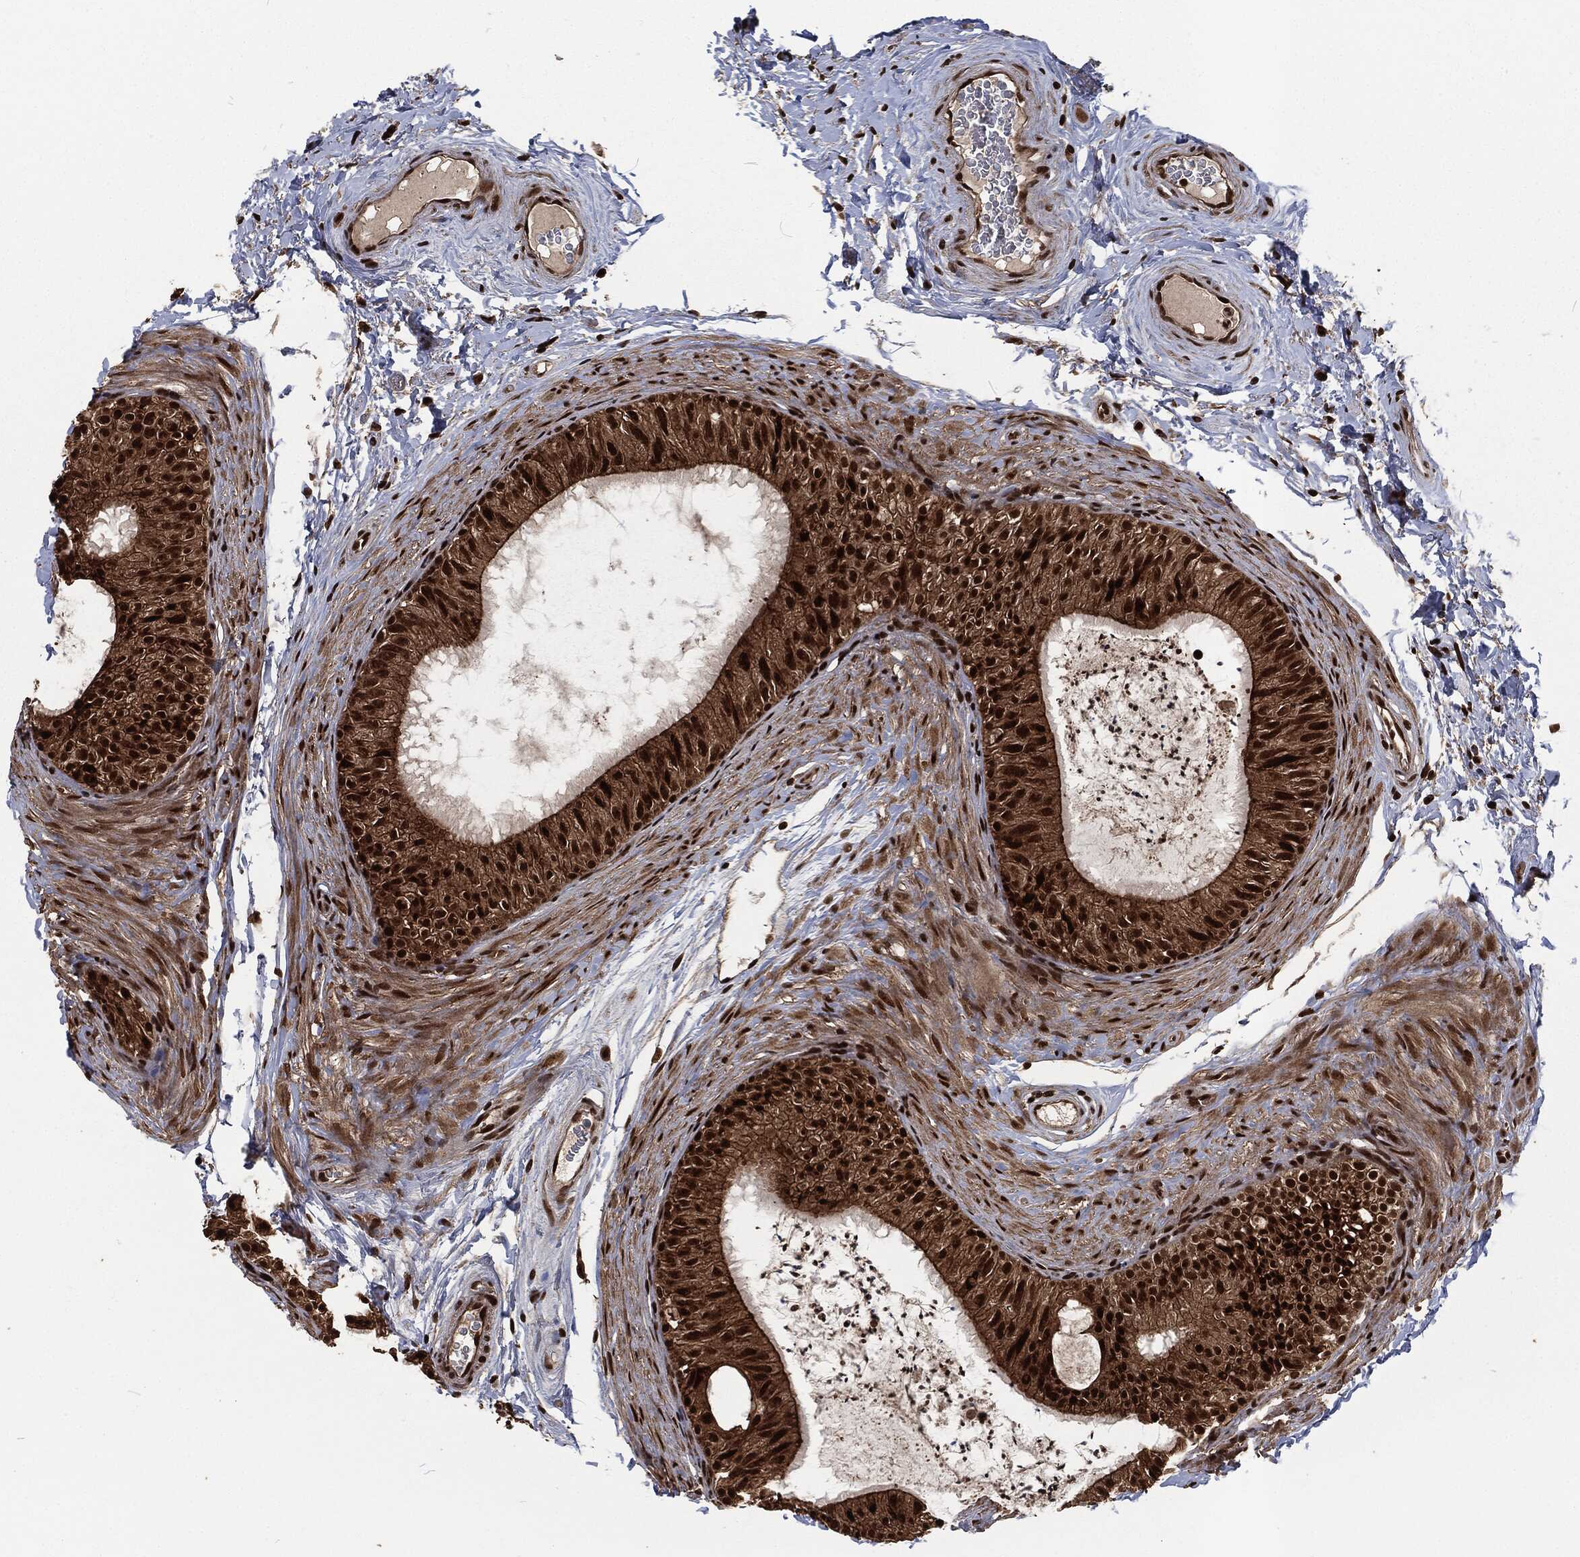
{"staining": {"intensity": "strong", "quantity": "25%-75%", "location": "nuclear"}, "tissue": "epididymis", "cell_type": "Glandular cells", "image_type": "normal", "snomed": [{"axis": "morphology", "description": "Normal tissue, NOS"}, {"axis": "topography", "description": "Epididymis"}], "caption": "Glandular cells exhibit high levels of strong nuclear positivity in about 25%-75% of cells in normal epididymis.", "gene": "NGRN", "patient": {"sex": "male", "age": 34}}